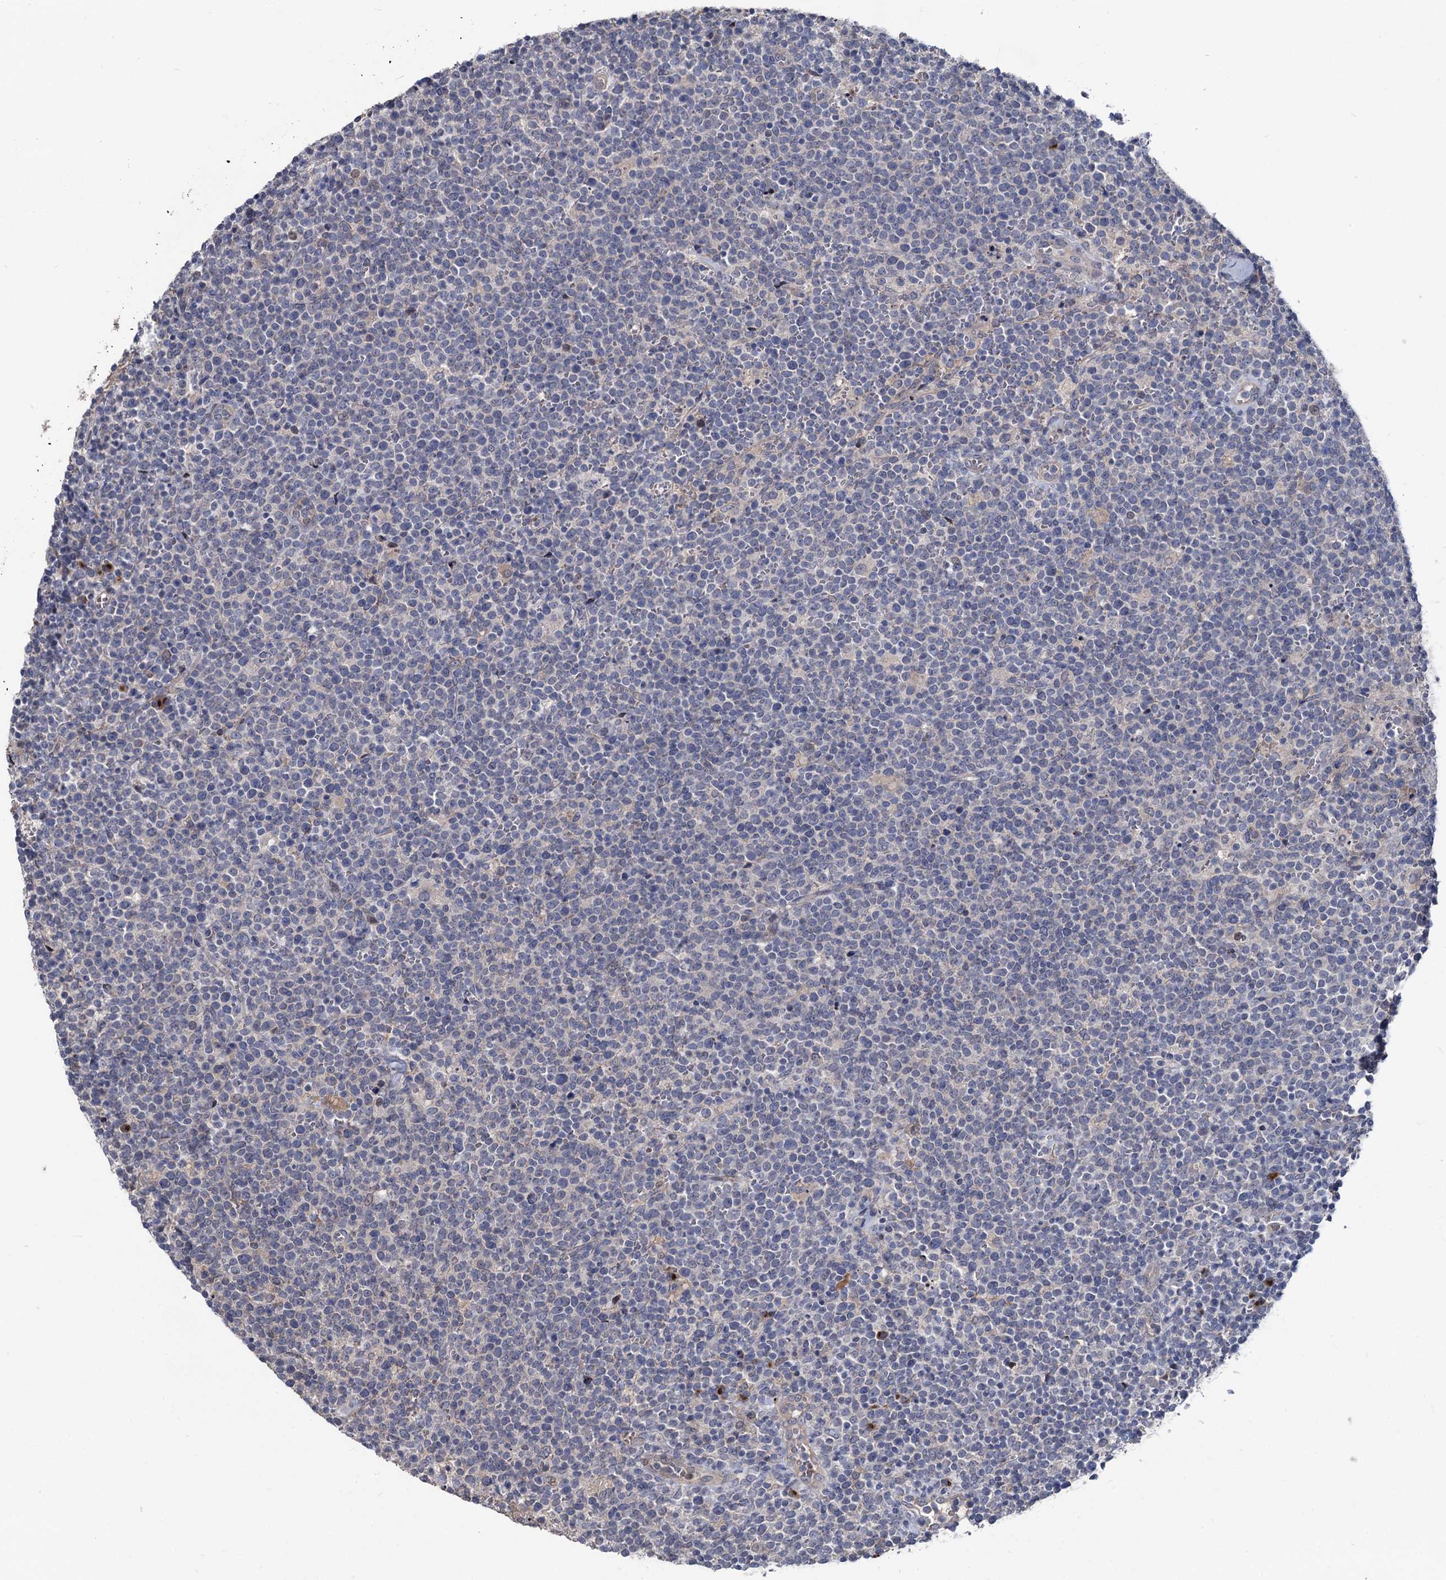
{"staining": {"intensity": "negative", "quantity": "none", "location": "none"}, "tissue": "lymphoma", "cell_type": "Tumor cells", "image_type": "cancer", "snomed": [{"axis": "morphology", "description": "Malignant lymphoma, non-Hodgkin's type, High grade"}, {"axis": "topography", "description": "Lymph node"}], "caption": "Malignant lymphoma, non-Hodgkin's type (high-grade) was stained to show a protein in brown. There is no significant positivity in tumor cells.", "gene": "SMAGP", "patient": {"sex": "male", "age": 61}}